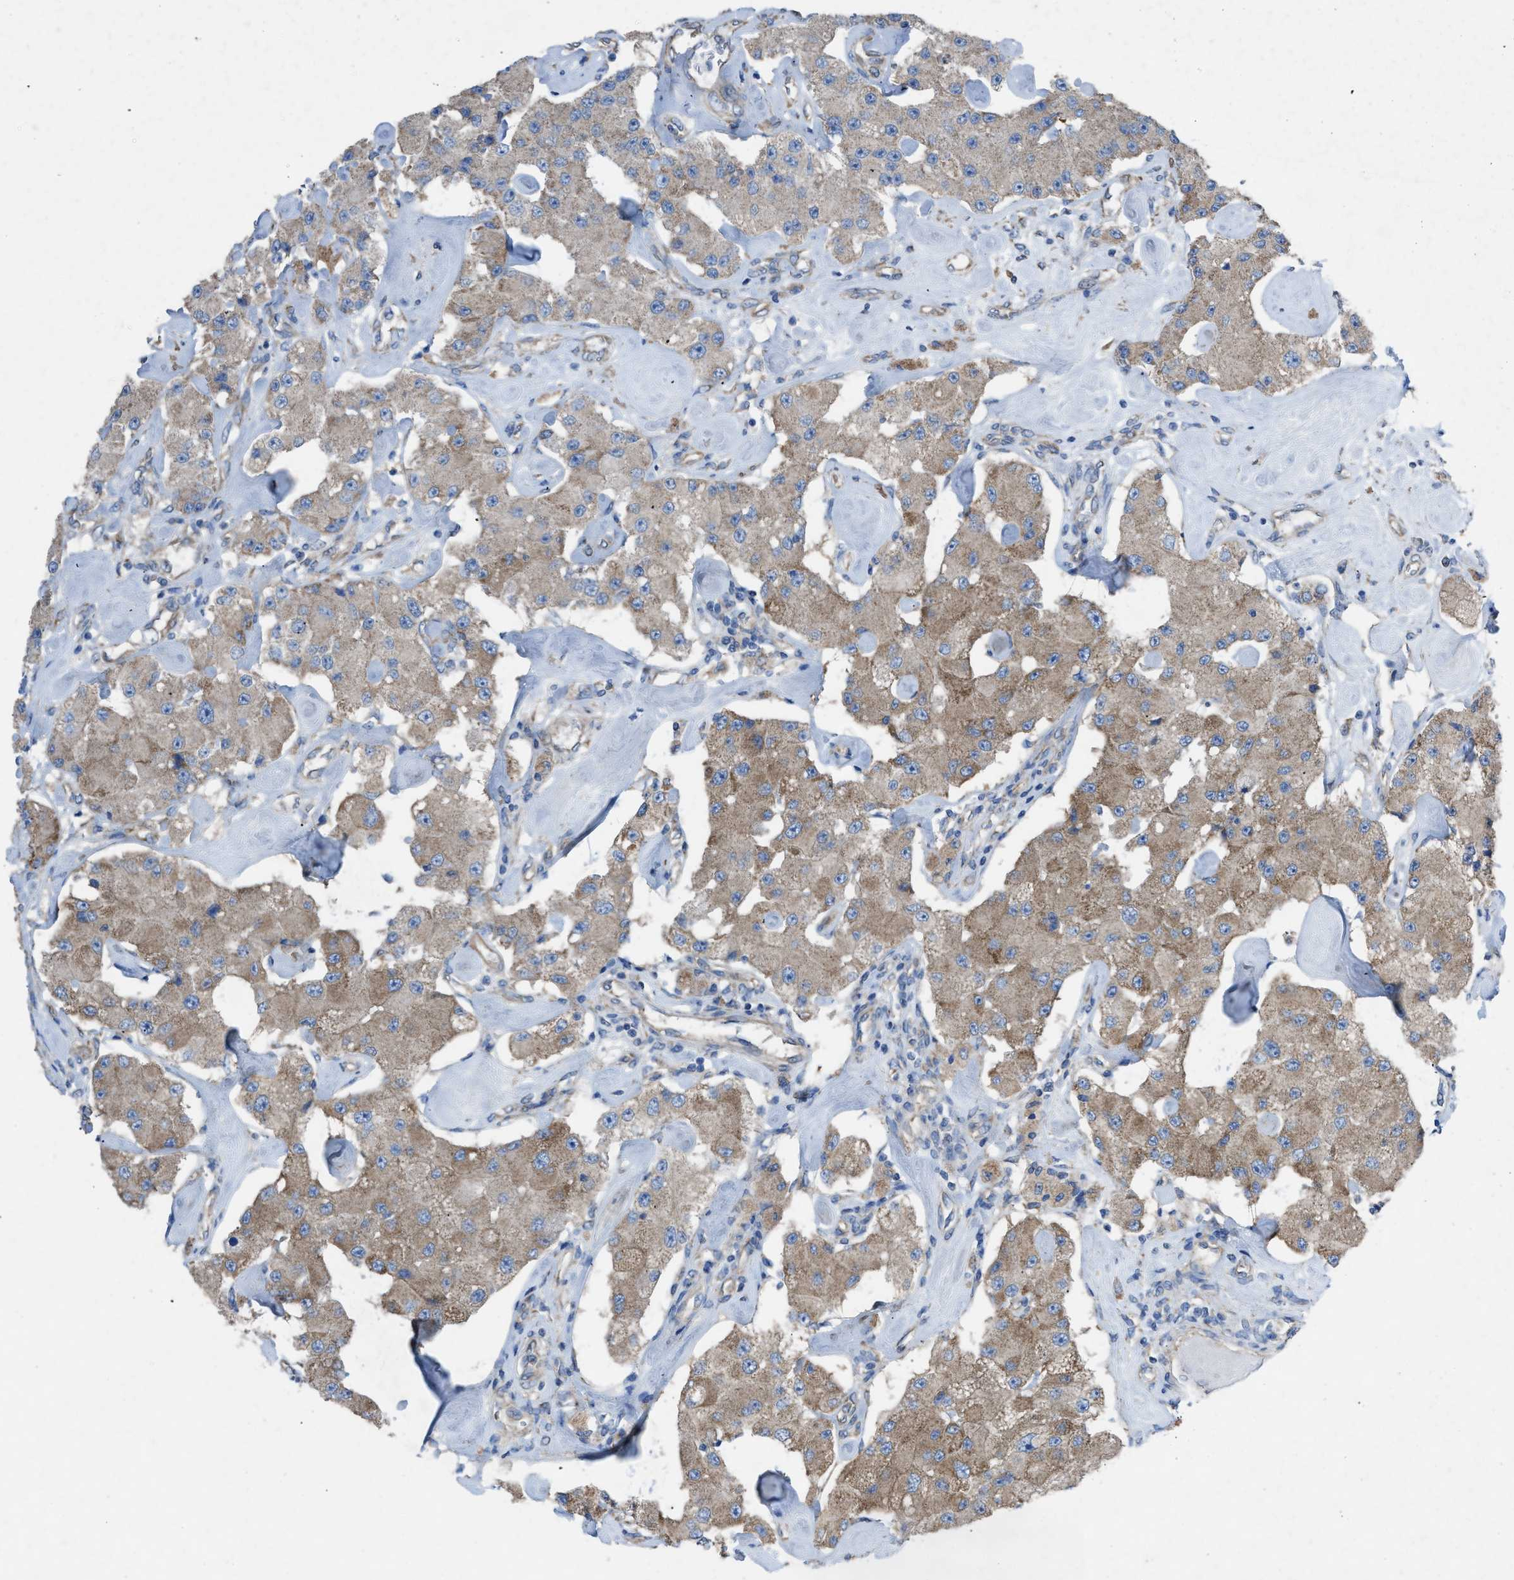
{"staining": {"intensity": "moderate", "quantity": ">75%", "location": "cytoplasmic/membranous"}, "tissue": "carcinoid", "cell_type": "Tumor cells", "image_type": "cancer", "snomed": [{"axis": "morphology", "description": "Carcinoid, malignant, NOS"}, {"axis": "topography", "description": "Pancreas"}], "caption": "A brown stain highlights moderate cytoplasmic/membranous positivity of a protein in malignant carcinoid tumor cells.", "gene": "DOLPP1", "patient": {"sex": "male", "age": 41}}